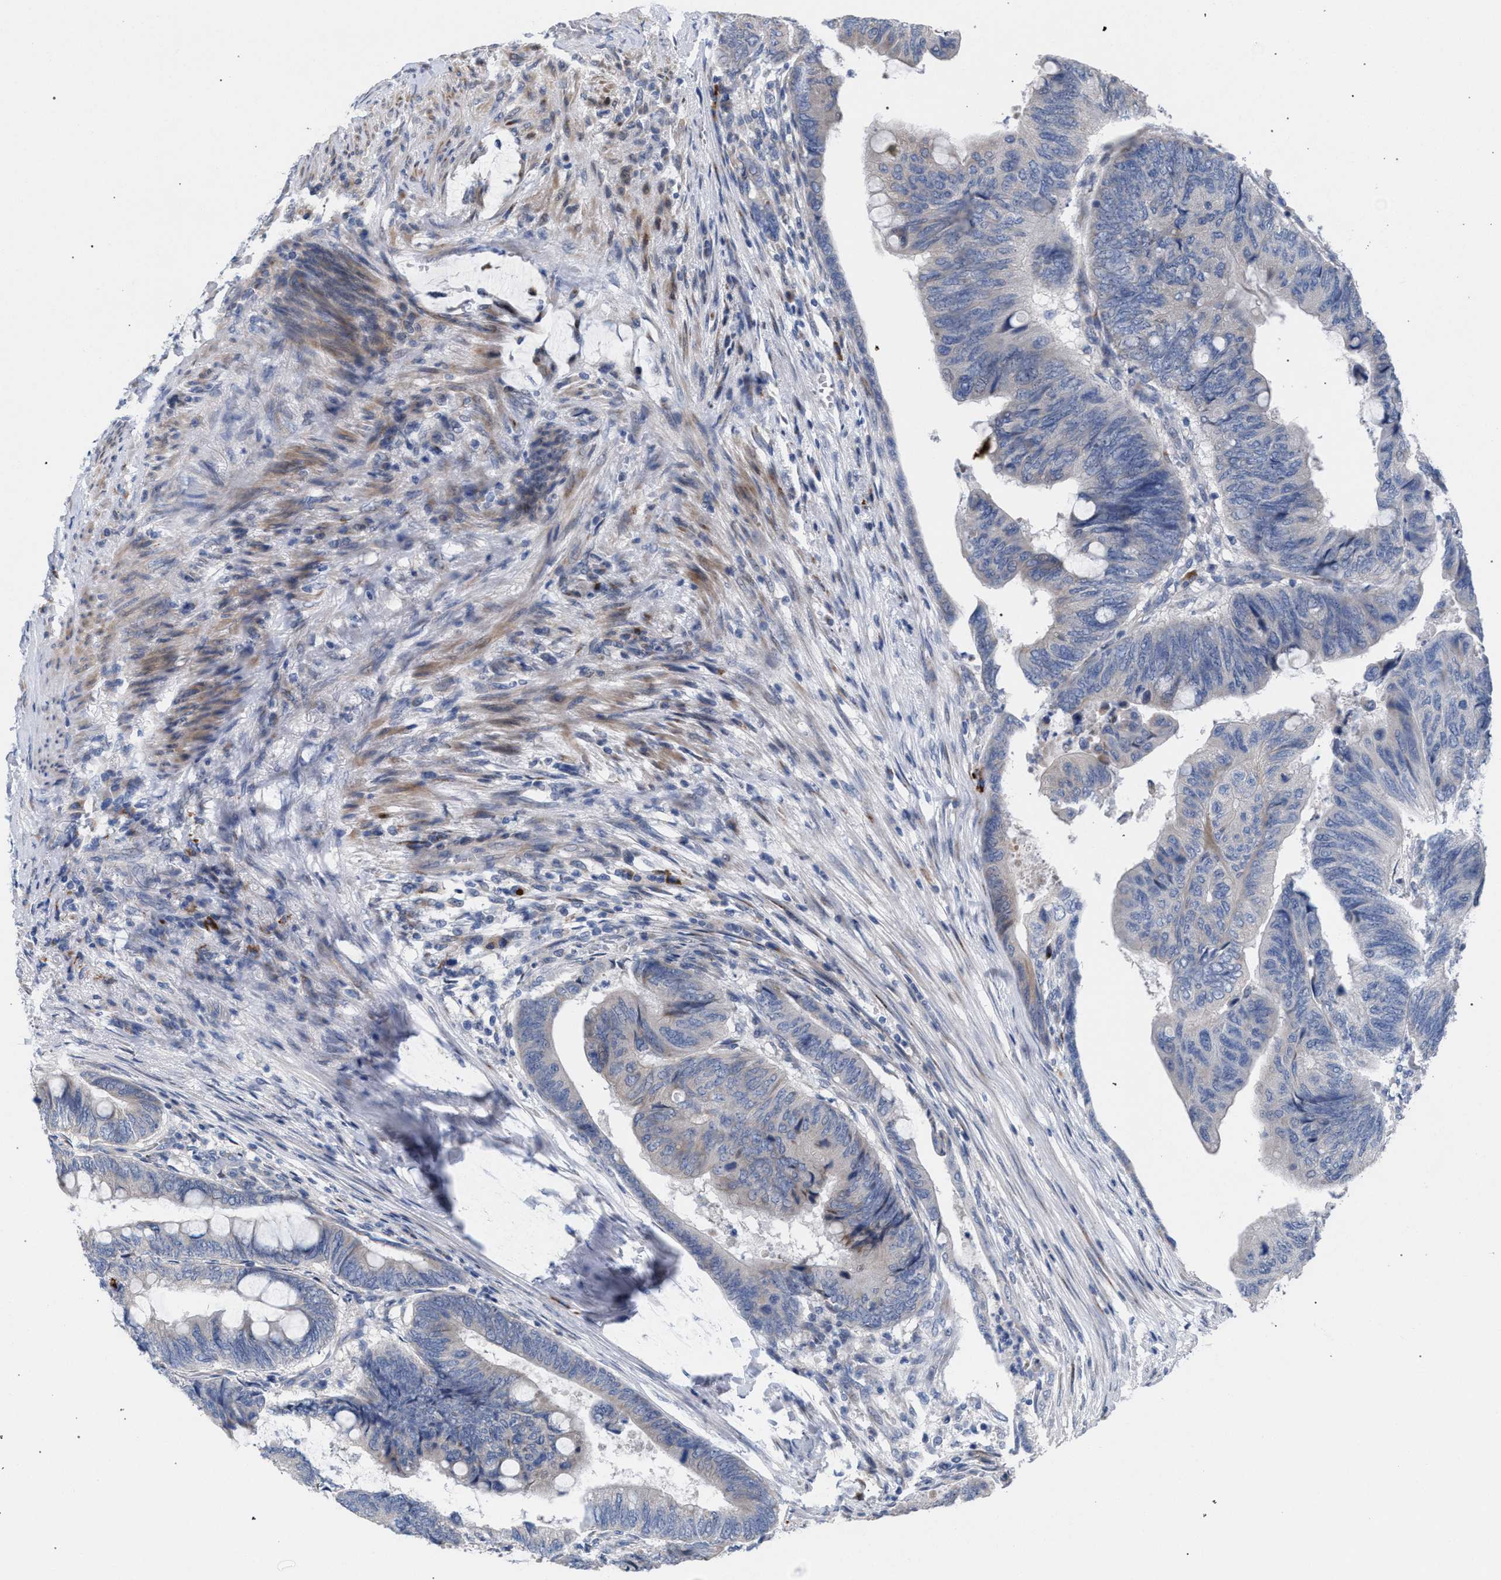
{"staining": {"intensity": "negative", "quantity": "none", "location": "none"}, "tissue": "colorectal cancer", "cell_type": "Tumor cells", "image_type": "cancer", "snomed": [{"axis": "morphology", "description": "Normal tissue, NOS"}, {"axis": "morphology", "description": "Adenocarcinoma, NOS"}, {"axis": "topography", "description": "Rectum"}, {"axis": "topography", "description": "Peripheral nerve tissue"}], "caption": "High power microscopy image of an IHC micrograph of adenocarcinoma (colorectal), revealing no significant expression in tumor cells.", "gene": "RNF135", "patient": {"sex": "male", "age": 92}}